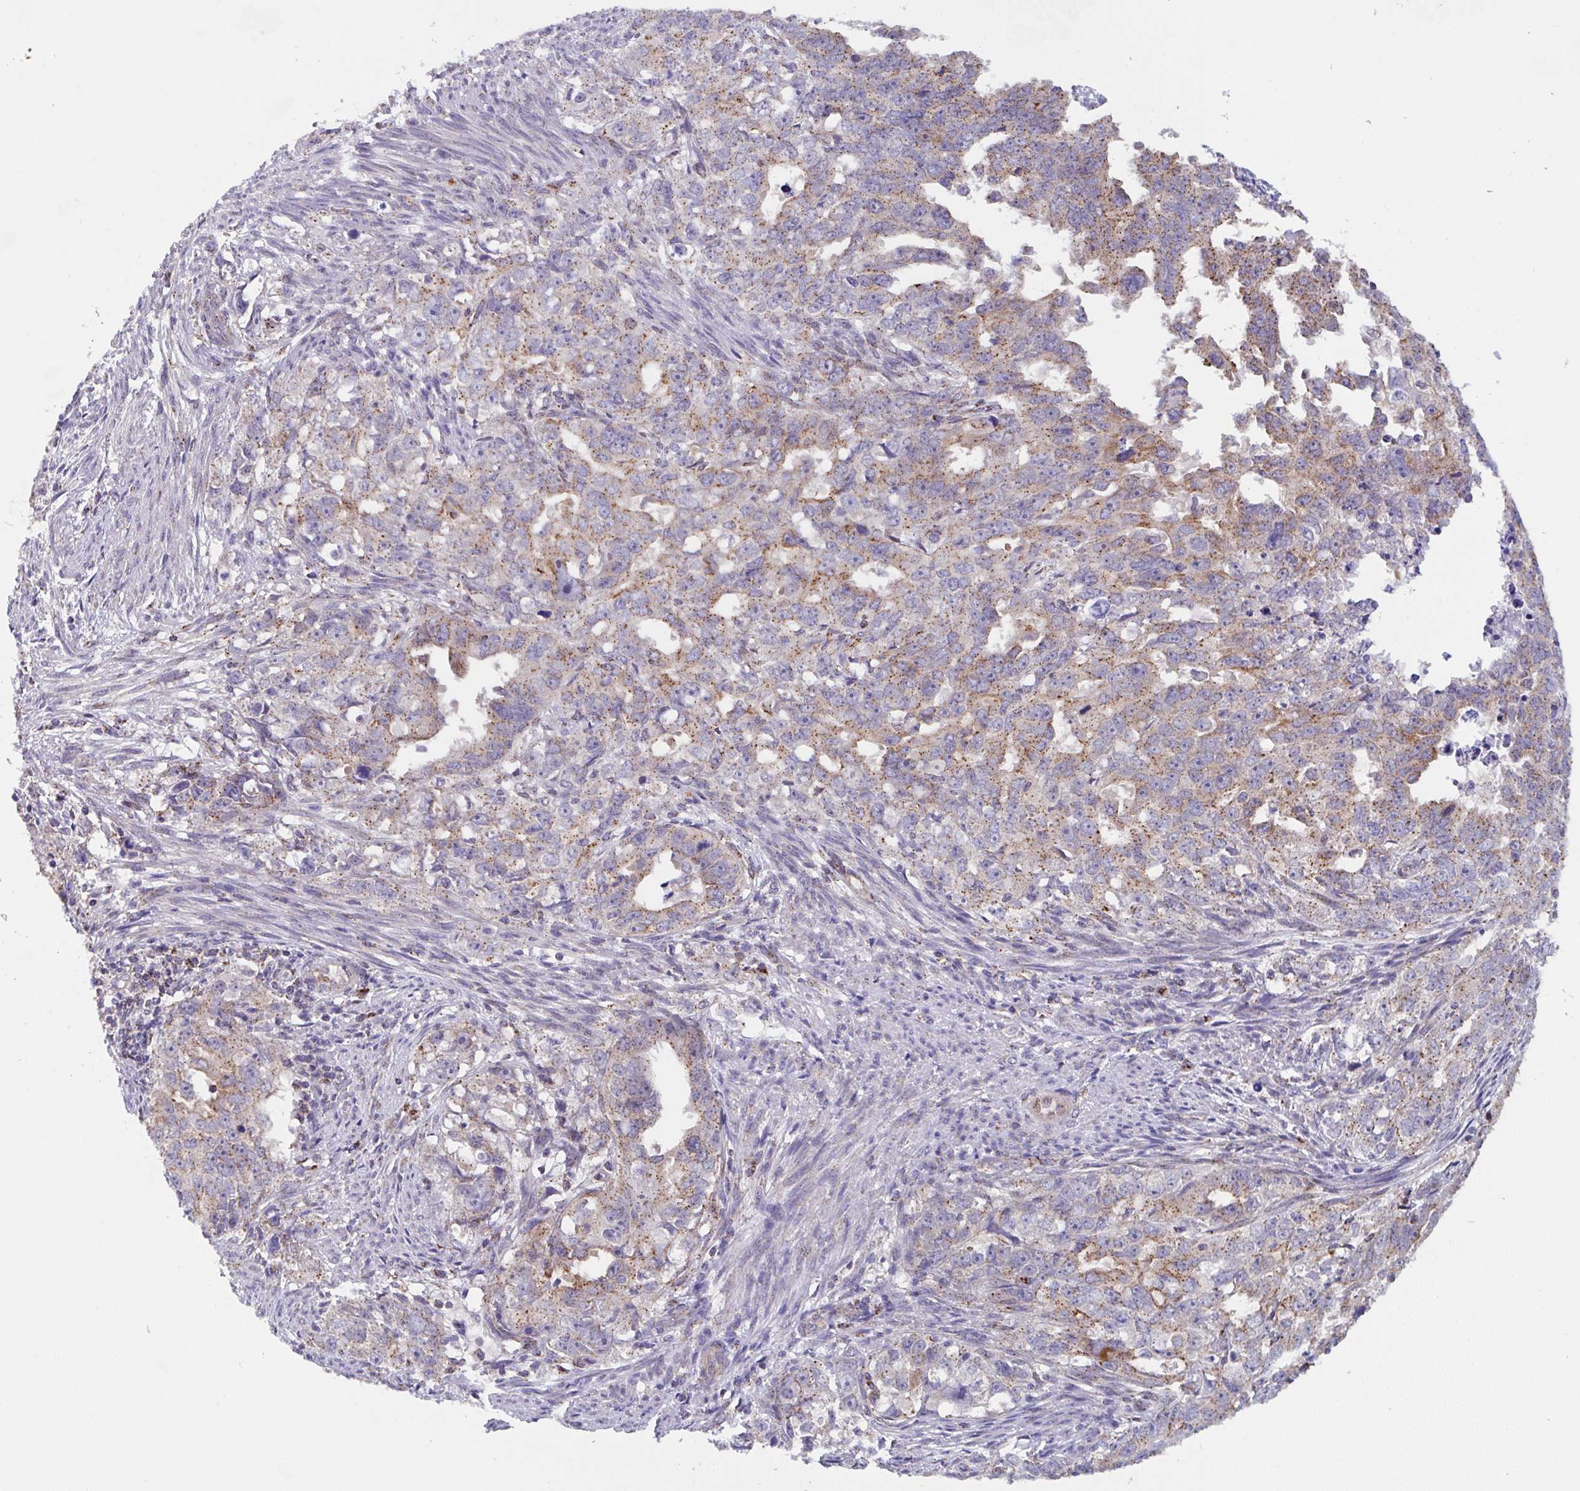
{"staining": {"intensity": "moderate", "quantity": ">75%", "location": "cytoplasmic/membranous"}, "tissue": "endometrial cancer", "cell_type": "Tumor cells", "image_type": "cancer", "snomed": [{"axis": "morphology", "description": "Adenocarcinoma, NOS"}, {"axis": "topography", "description": "Endometrium"}], "caption": "The histopathology image shows immunohistochemical staining of adenocarcinoma (endometrial). There is moderate cytoplasmic/membranous expression is present in about >75% of tumor cells. (Stains: DAB in brown, nuclei in blue, Microscopy: brightfield microscopy at high magnification).", "gene": "PROSER3", "patient": {"sex": "female", "age": 65}}